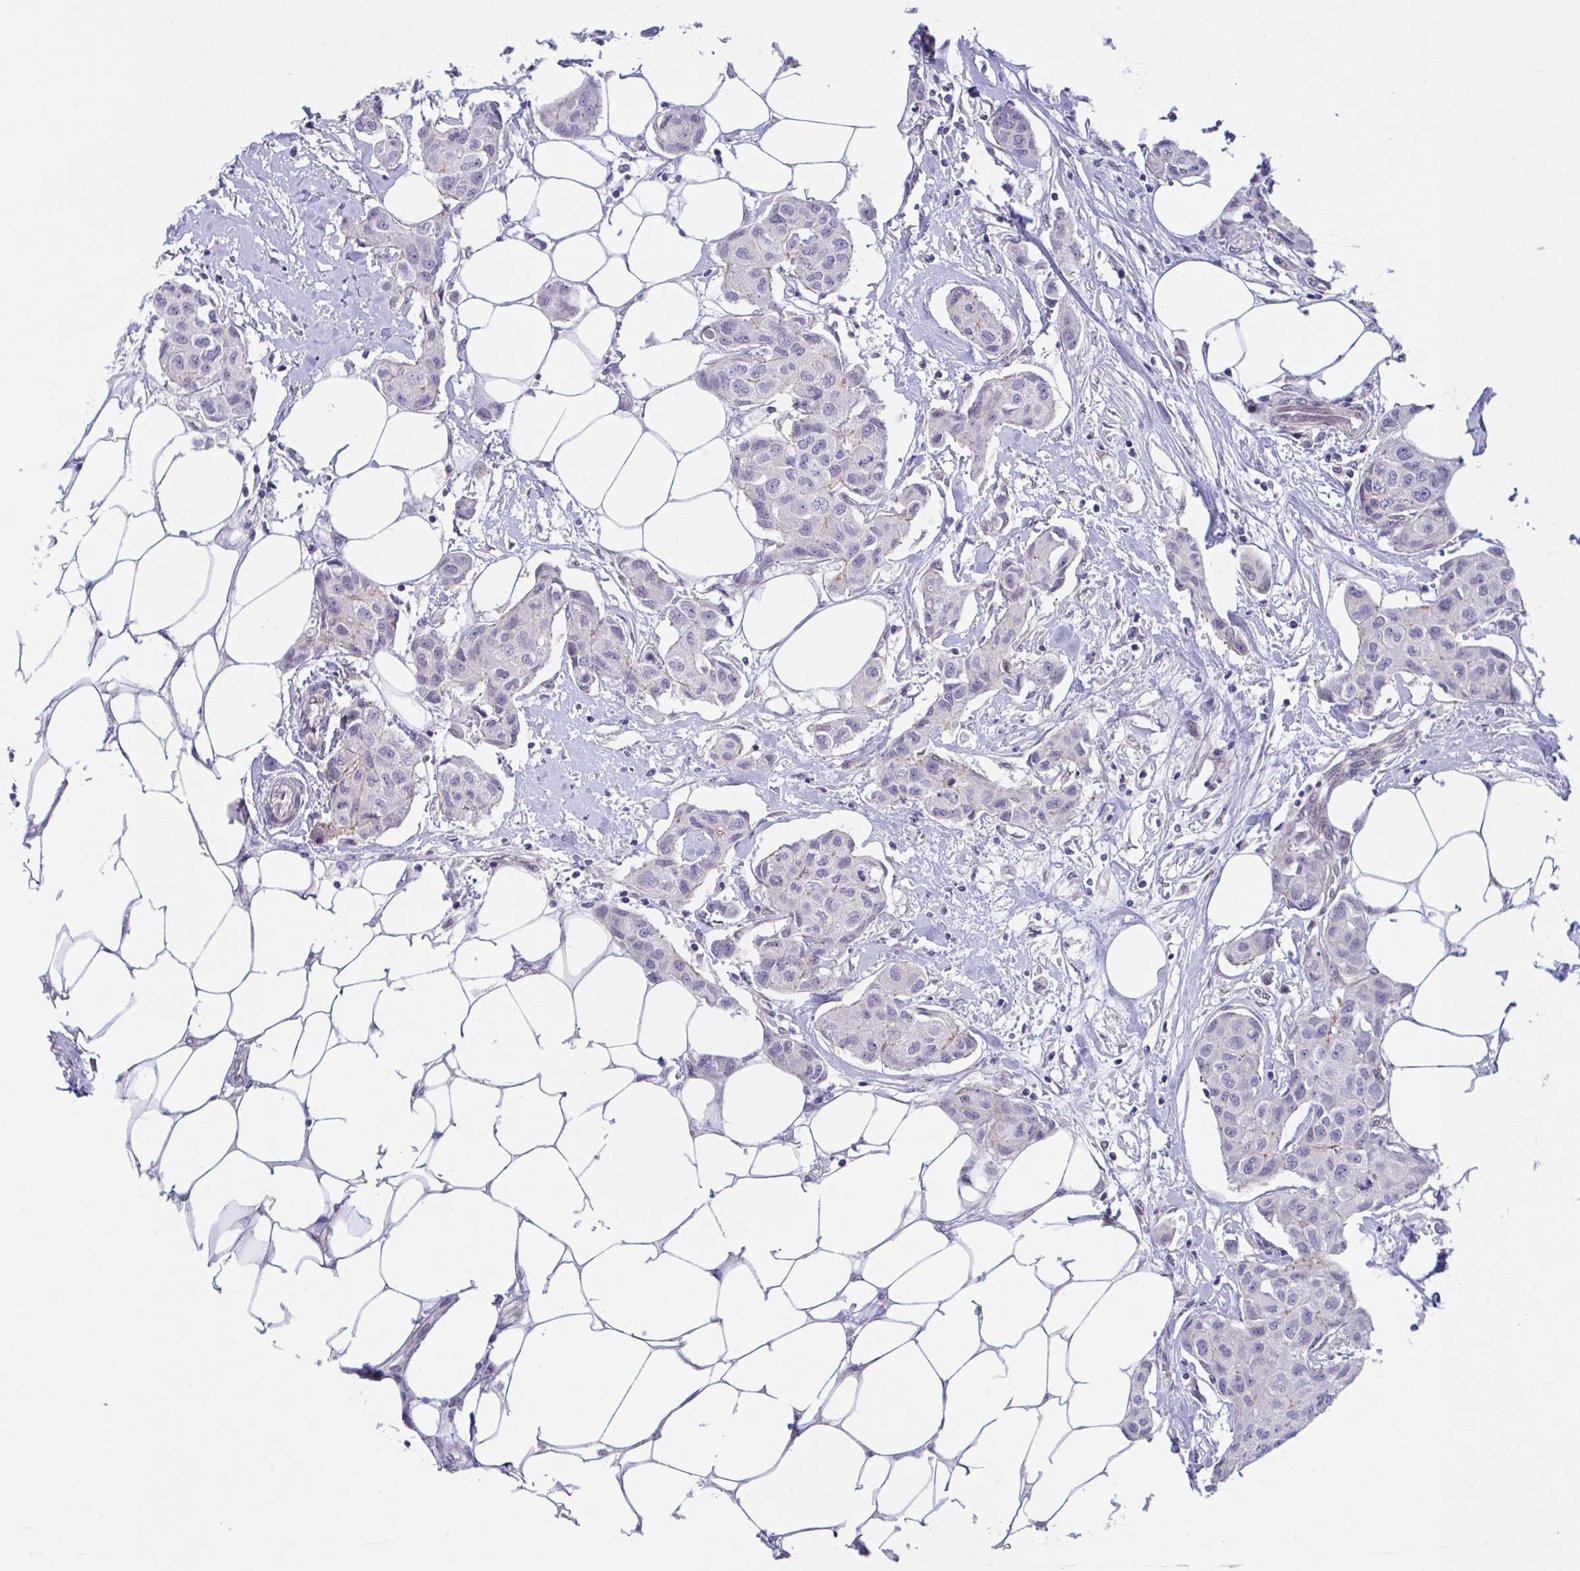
{"staining": {"intensity": "negative", "quantity": "none", "location": "none"}, "tissue": "breast cancer", "cell_type": "Tumor cells", "image_type": "cancer", "snomed": [{"axis": "morphology", "description": "Duct carcinoma"}, {"axis": "topography", "description": "Breast"}, {"axis": "topography", "description": "Lymph node"}], "caption": "Tumor cells show no significant positivity in breast infiltrating ductal carcinoma. The staining was performed using DAB (3,3'-diaminobenzidine) to visualize the protein expression in brown, while the nuclei were stained in blue with hematoxylin (Magnification: 20x).", "gene": "ZBED3", "patient": {"sex": "female", "age": 80}}